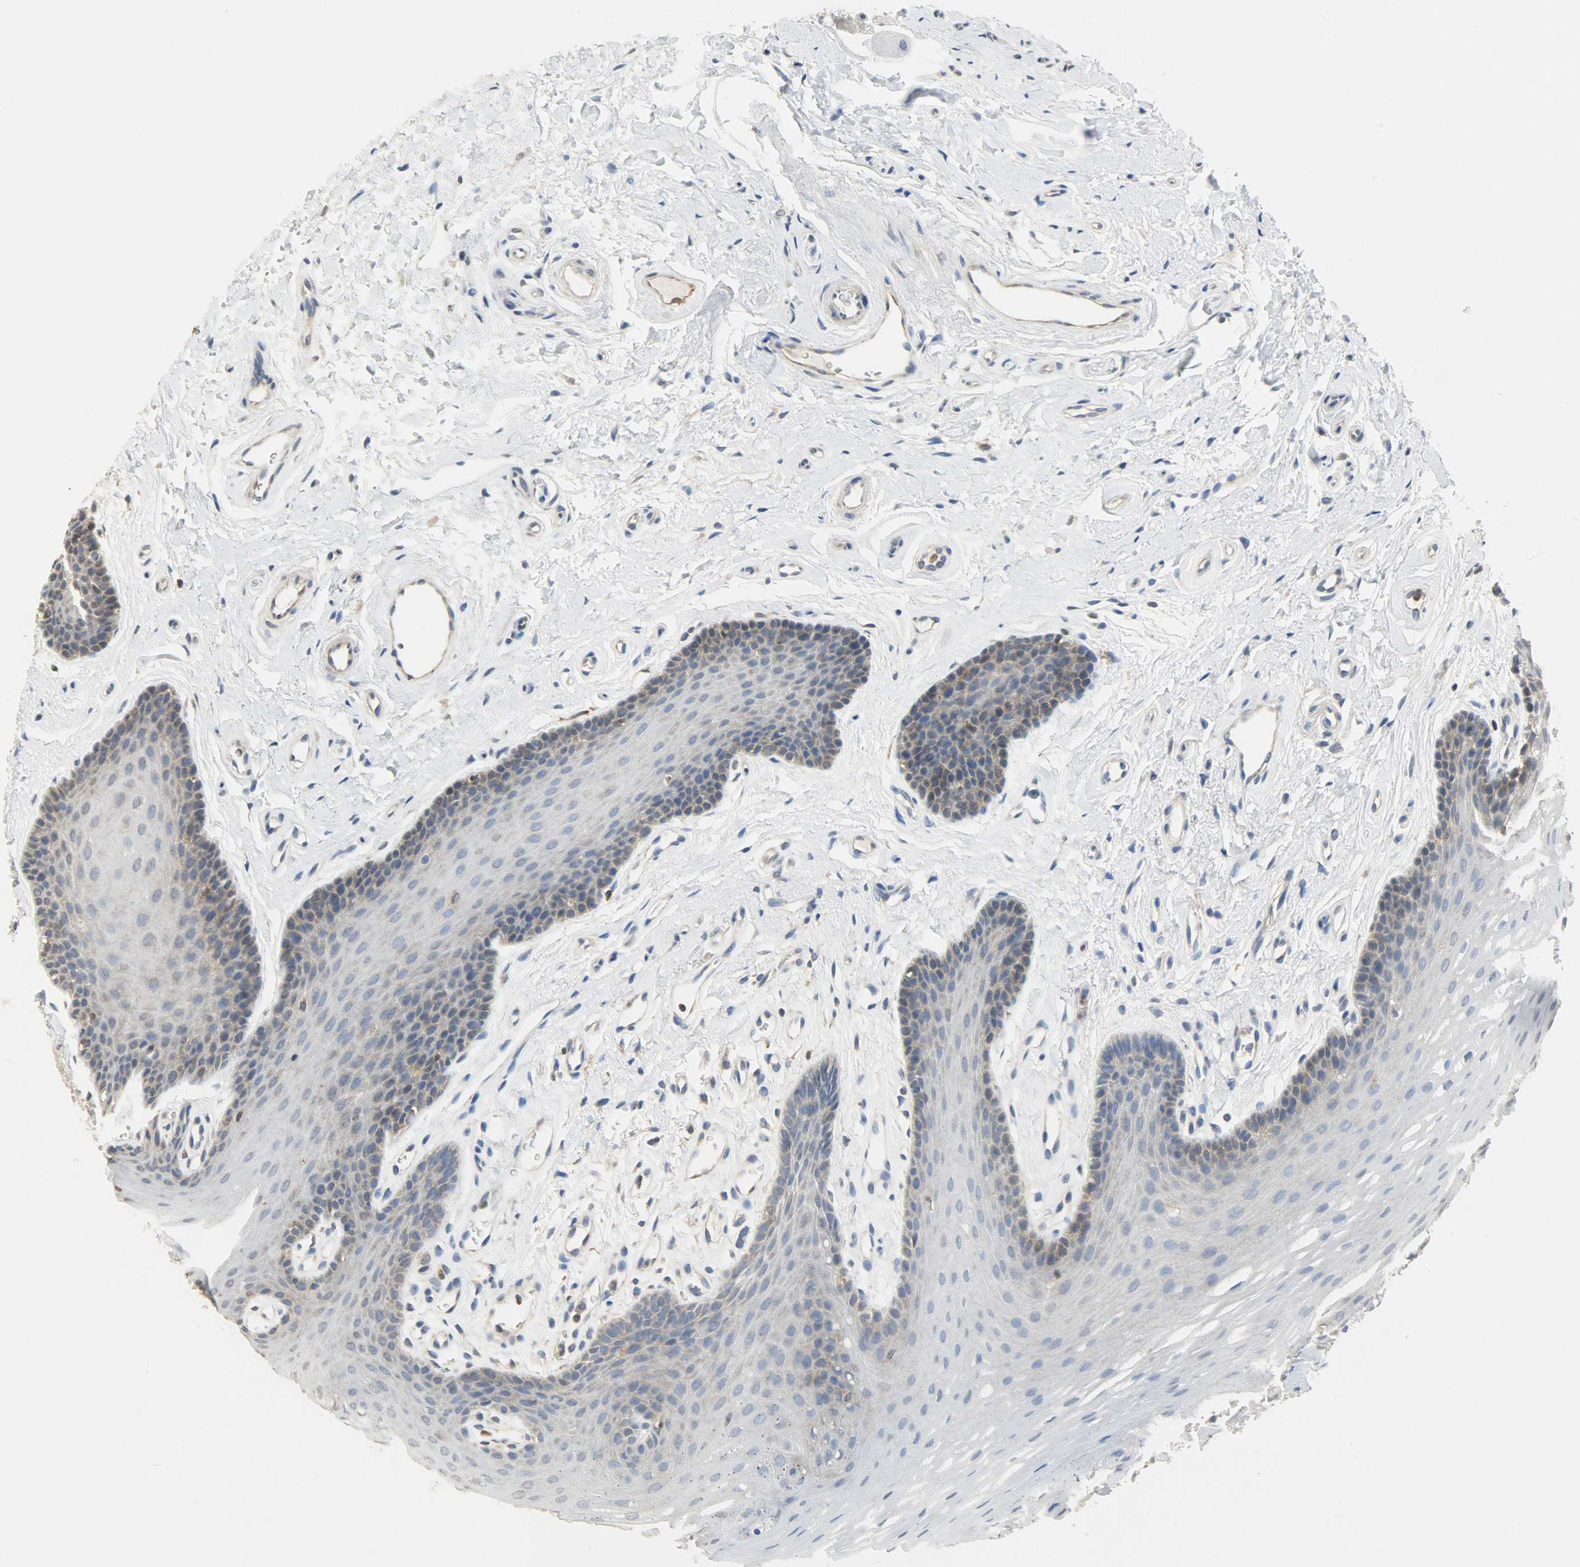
{"staining": {"intensity": "moderate", "quantity": "<25%", "location": "cytoplasmic/membranous"}, "tissue": "oral mucosa", "cell_type": "Squamous epithelial cells", "image_type": "normal", "snomed": [{"axis": "morphology", "description": "Normal tissue, NOS"}, {"axis": "topography", "description": "Oral tissue"}], "caption": "Immunohistochemical staining of normal human oral mucosa shows moderate cytoplasmic/membranous protein expression in approximately <25% of squamous epithelial cells.", "gene": "TRIM21", "patient": {"sex": "male", "age": 62}}